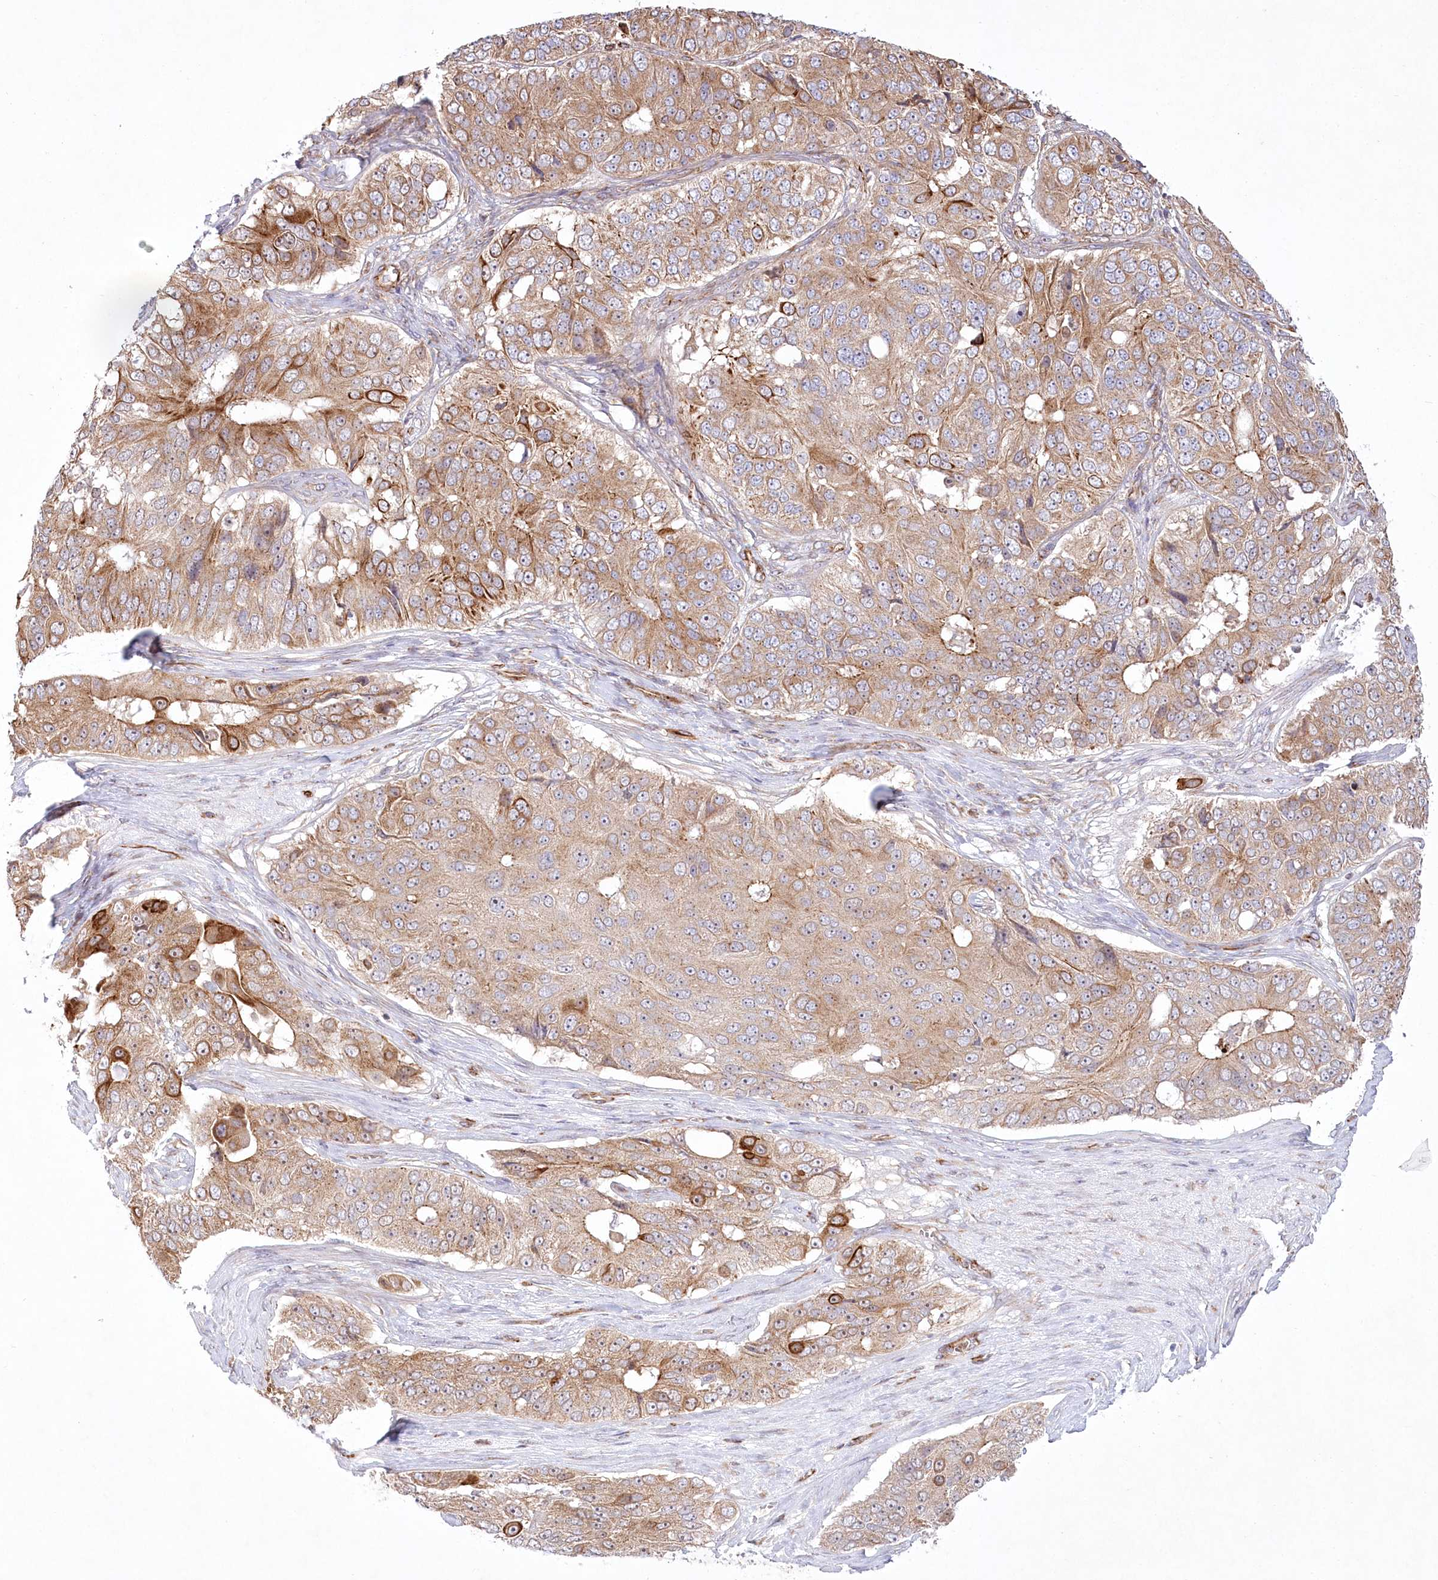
{"staining": {"intensity": "moderate", "quantity": ">75%", "location": "cytoplasmic/membranous"}, "tissue": "ovarian cancer", "cell_type": "Tumor cells", "image_type": "cancer", "snomed": [{"axis": "morphology", "description": "Carcinoma, endometroid"}, {"axis": "topography", "description": "Ovary"}], "caption": "The image exhibits immunohistochemical staining of ovarian endometroid carcinoma. There is moderate cytoplasmic/membranous staining is present in approximately >75% of tumor cells.", "gene": "COMMD3", "patient": {"sex": "female", "age": 51}}